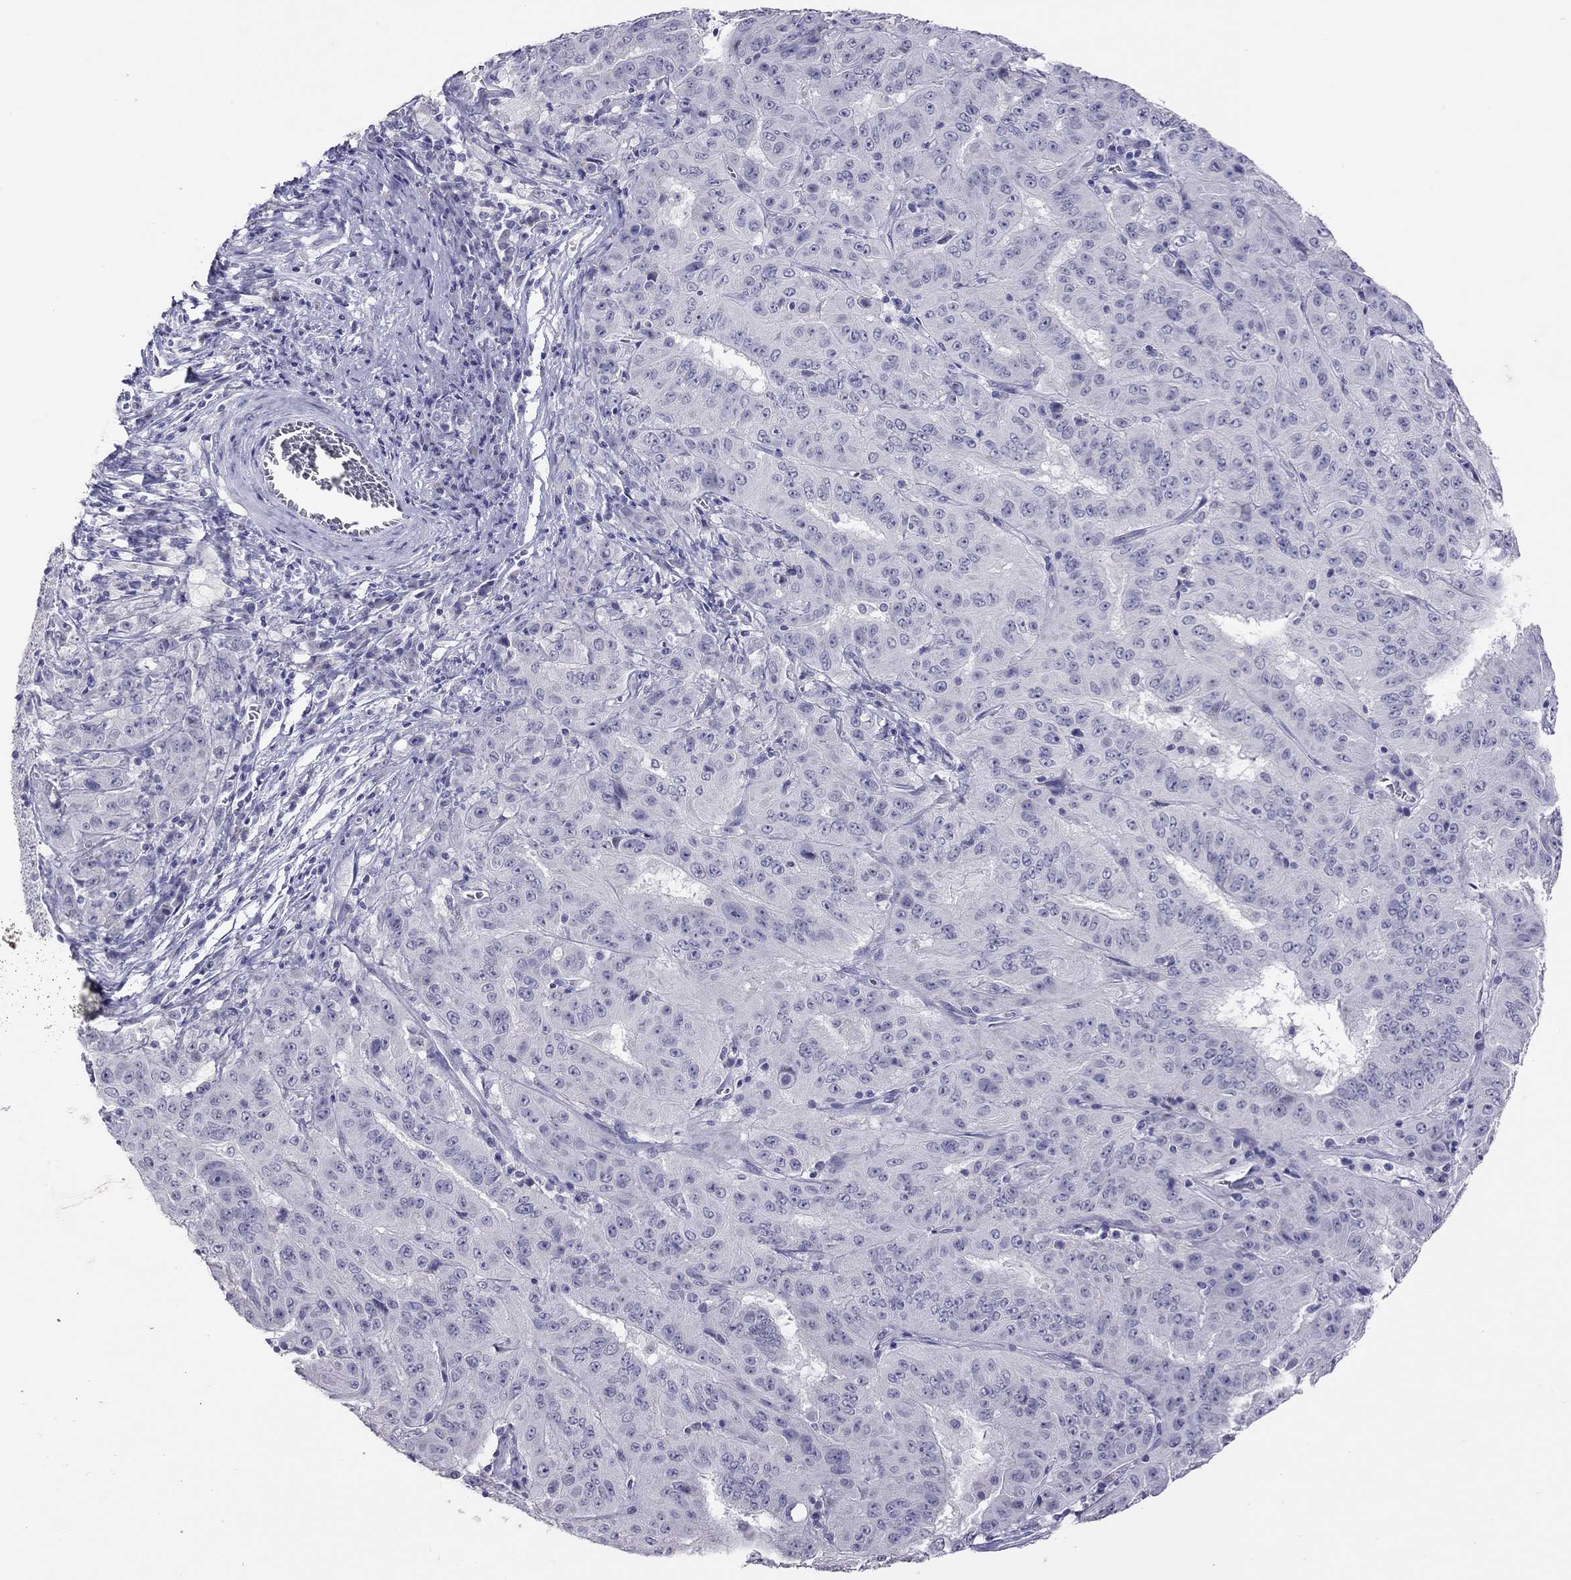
{"staining": {"intensity": "negative", "quantity": "none", "location": "none"}, "tissue": "pancreatic cancer", "cell_type": "Tumor cells", "image_type": "cancer", "snomed": [{"axis": "morphology", "description": "Adenocarcinoma, NOS"}, {"axis": "topography", "description": "Pancreas"}], "caption": "A histopathology image of human pancreatic adenocarcinoma is negative for staining in tumor cells.", "gene": "SLAMF1", "patient": {"sex": "male", "age": 63}}